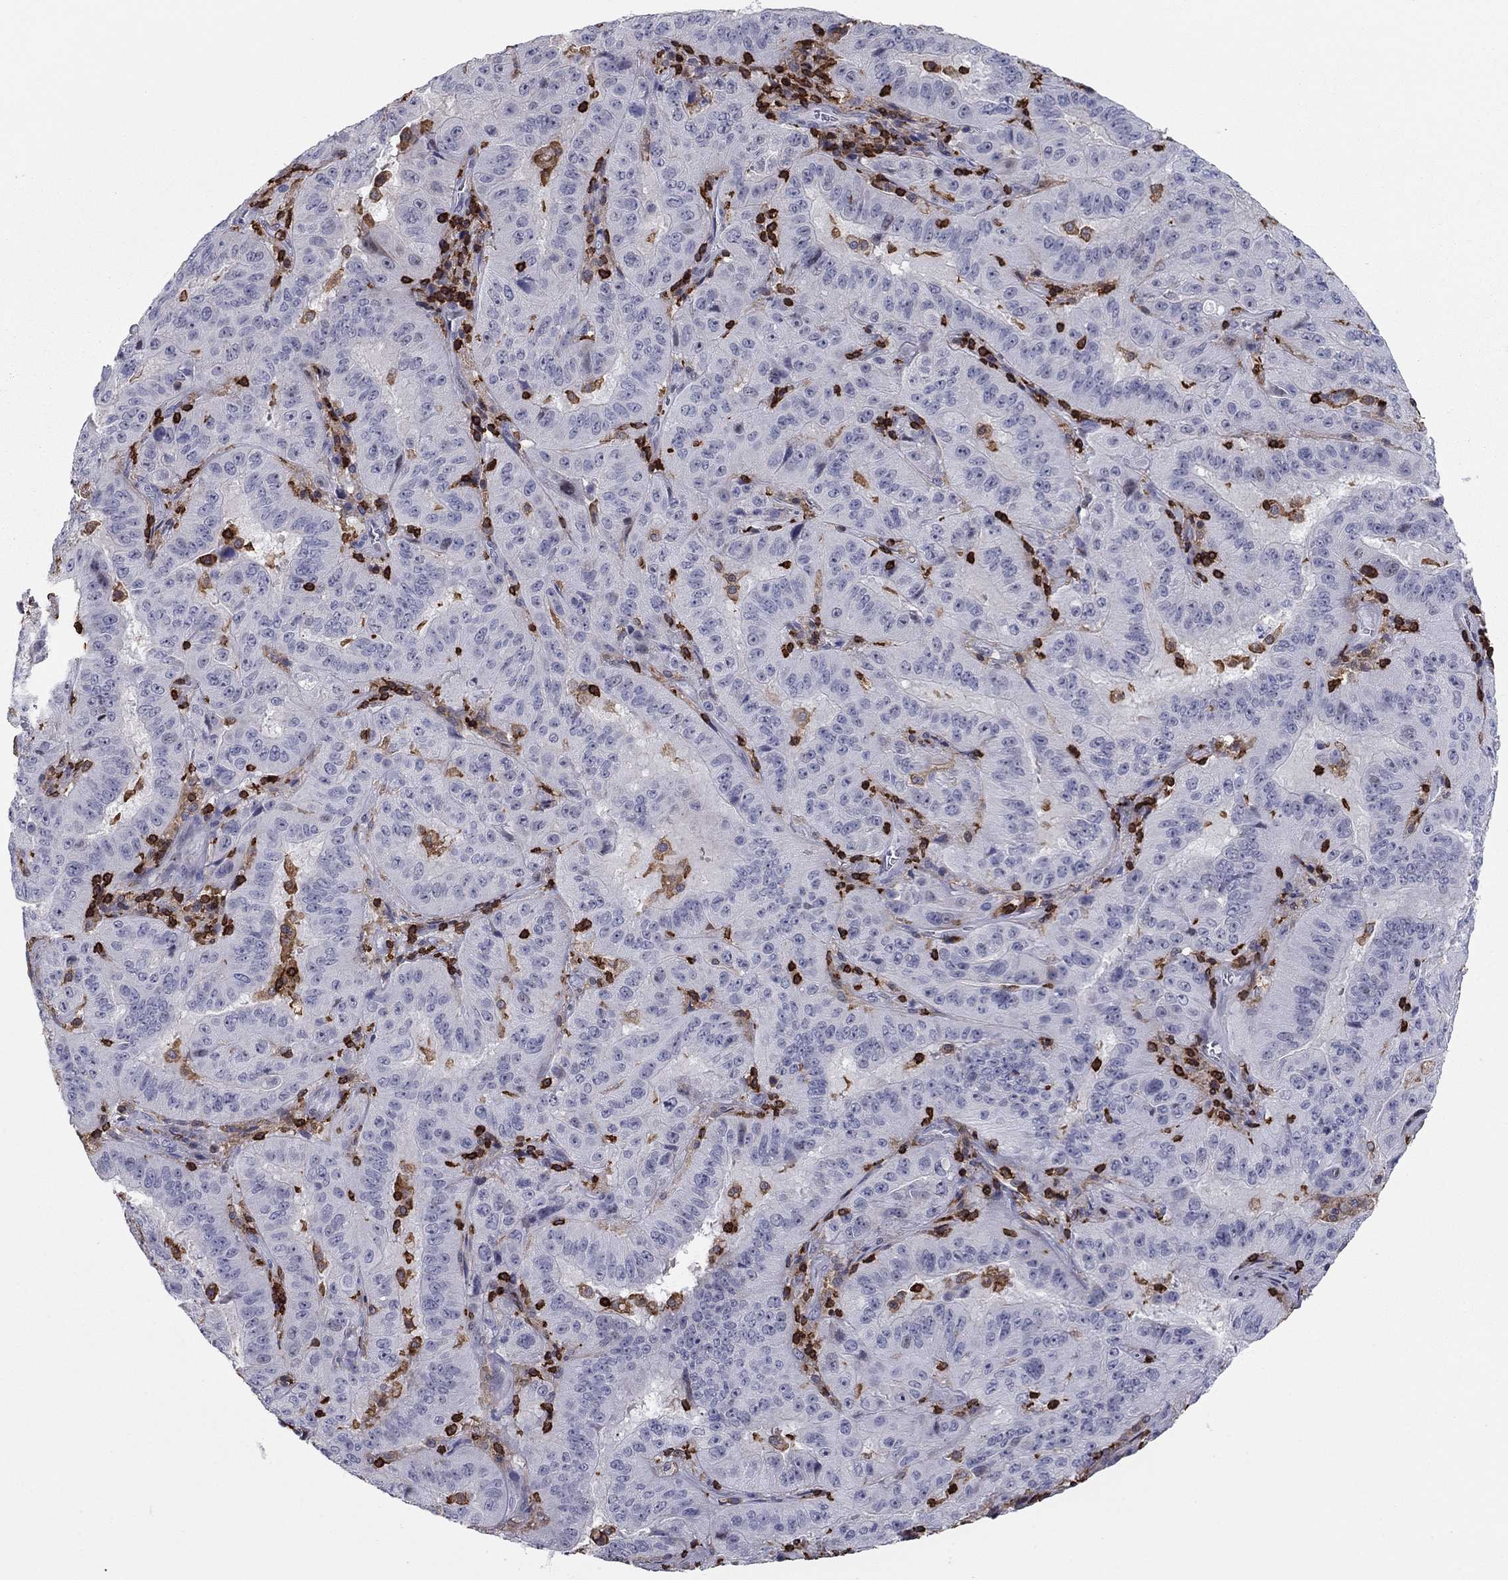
{"staining": {"intensity": "negative", "quantity": "none", "location": "none"}, "tissue": "pancreatic cancer", "cell_type": "Tumor cells", "image_type": "cancer", "snomed": [{"axis": "morphology", "description": "Adenocarcinoma, NOS"}, {"axis": "topography", "description": "Pancreas"}], "caption": "This is an immunohistochemistry (IHC) photomicrograph of human adenocarcinoma (pancreatic). There is no positivity in tumor cells.", "gene": "ARHGAP27", "patient": {"sex": "male", "age": 63}}